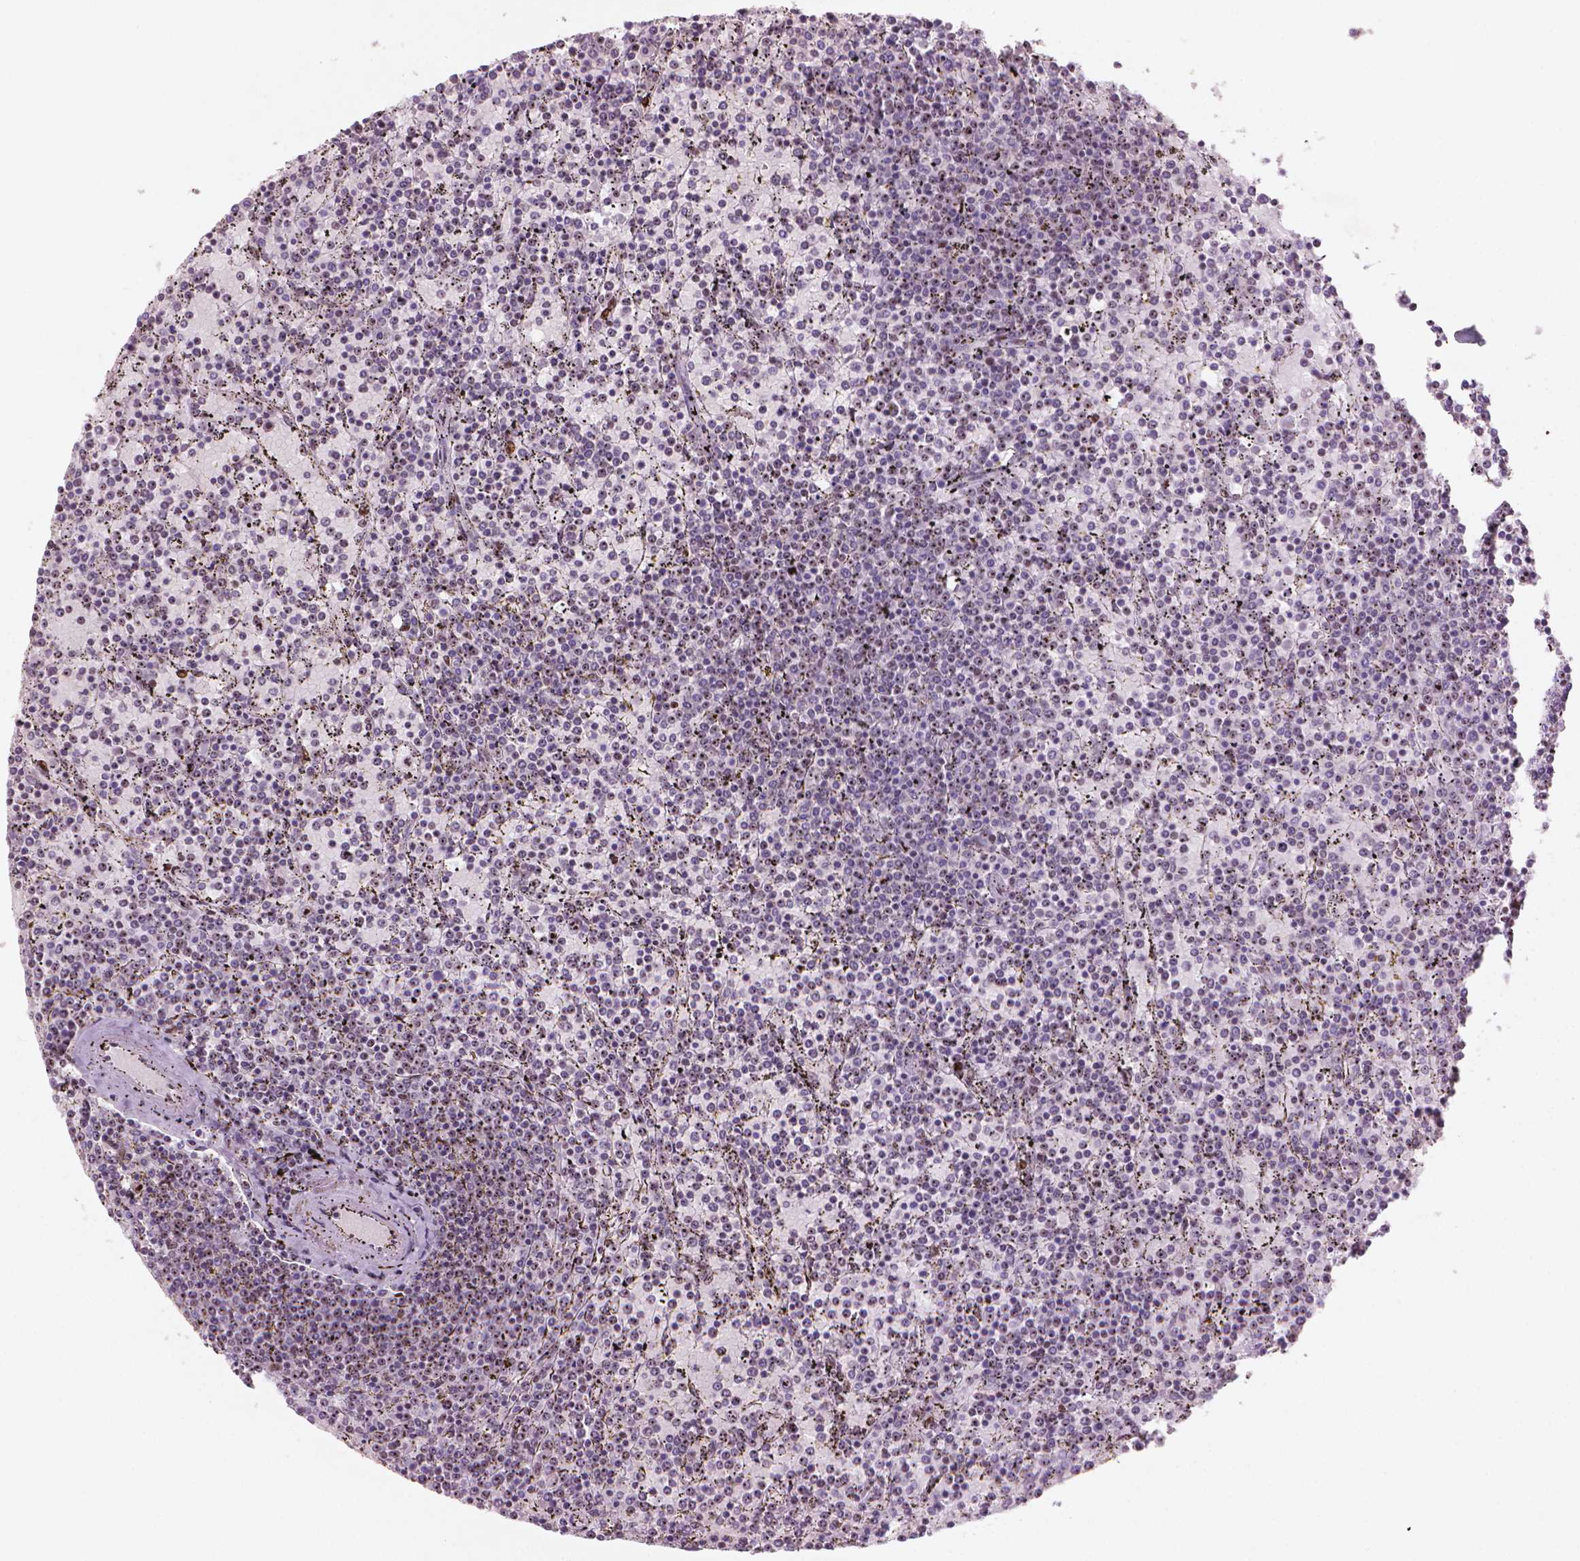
{"staining": {"intensity": "negative", "quantity": "none", "location": "none"}, "tissue": "lymphoma", "cell_type": "Tumor cells", "image_type": "cancer", "snomed": [{"axis": "morphology", "description": "Malignant lymphoma, non-Hodgkin's type, Low grade"}, {"axis": "topography", "description": "Spleen"}], "caption": "There is no significant expression in tumor cells of lymphoma.", "gene": "HES7", "patient": {"sex": "female", "age": 77}}